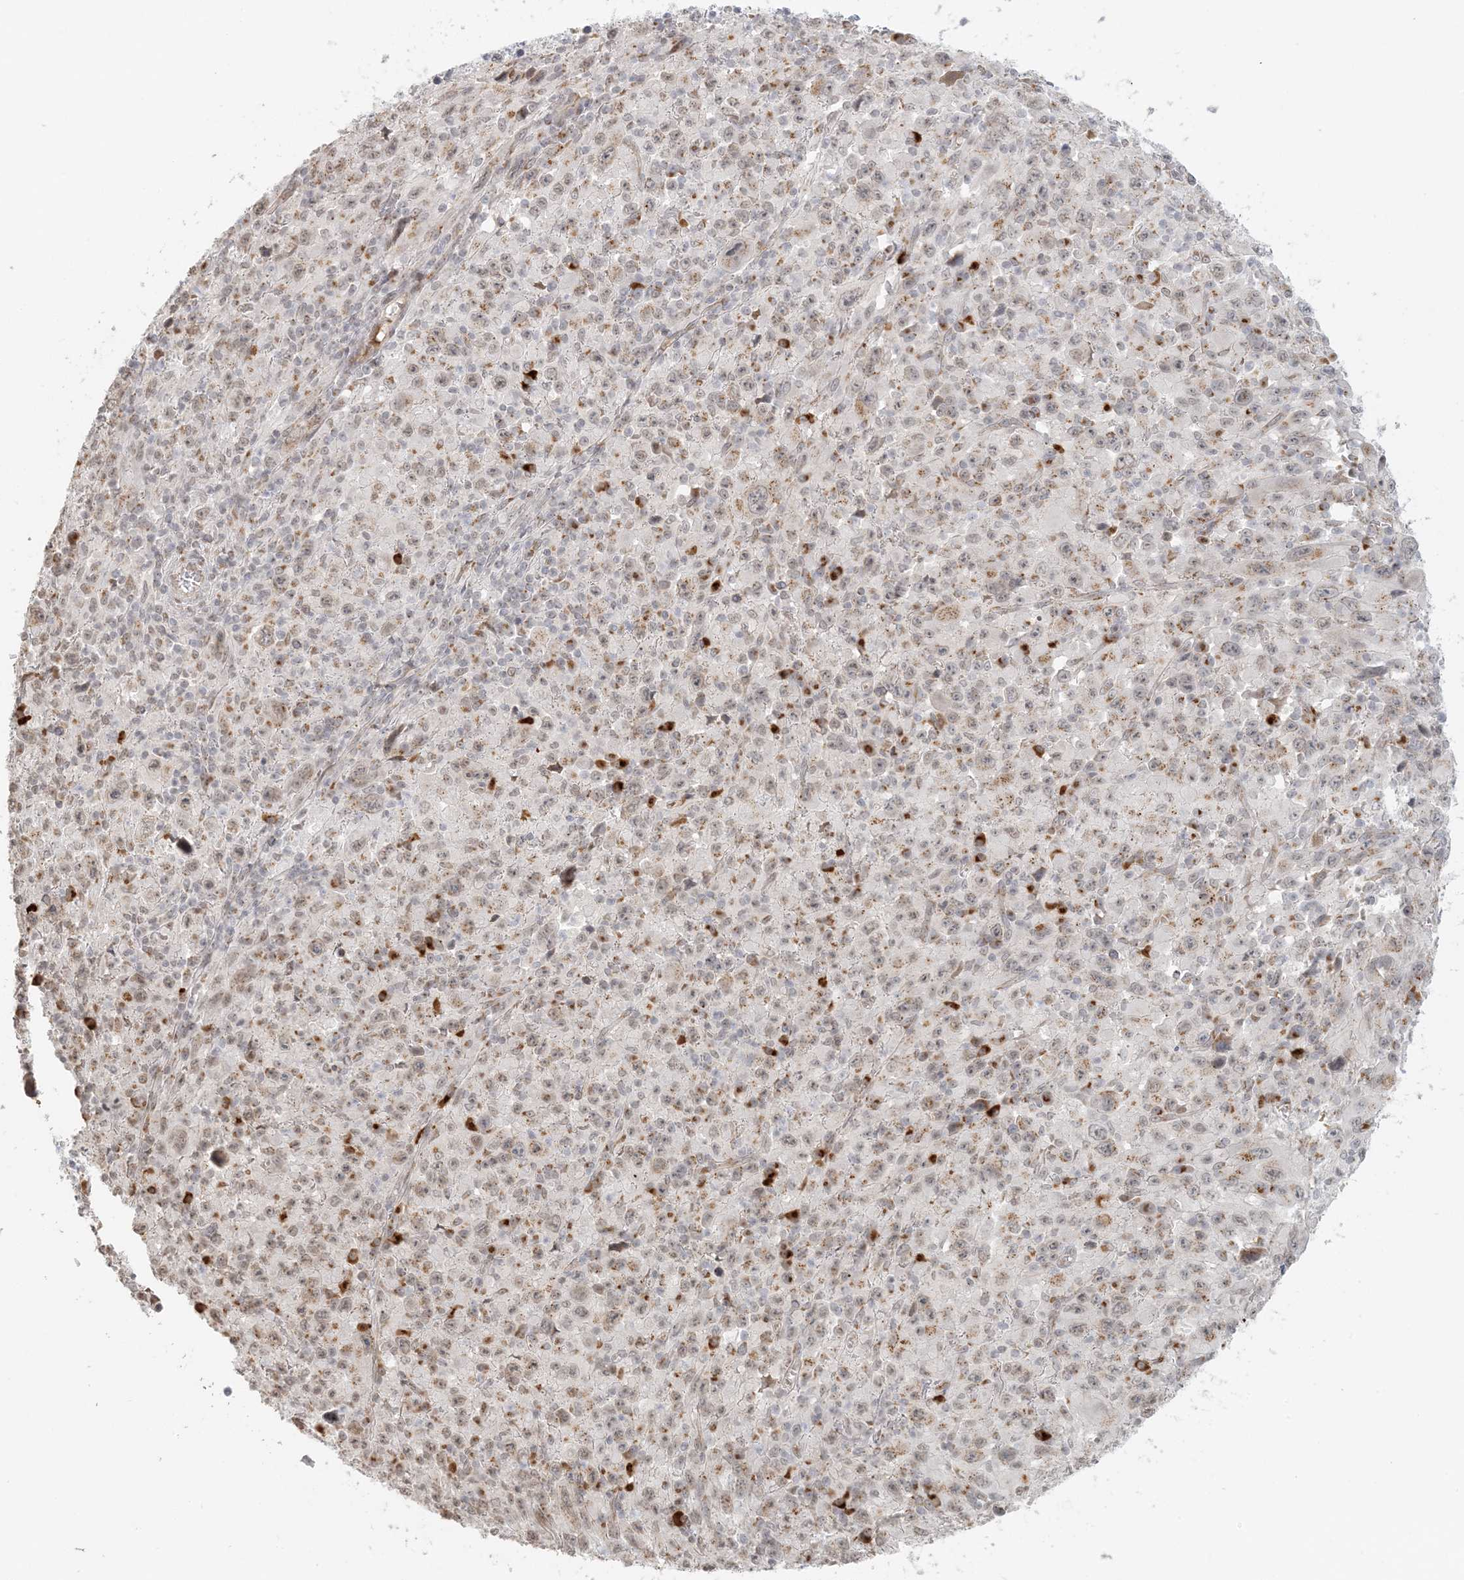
{"staining": {"intensity": "moderate", "quantity": "25%-75%", "location": "cytoplasmic/membranous"}, "tissue": "melanoma", "cell_type": "Tumor cells", "image_type": "cancer", "snomed": [{"axis": "morphology", "description": "Malignant melanoma, Metastatic site"}, {"axis": "topography", "description": "Skin"}], "caption": "Malignant melanoma (metastatic site) tissue demonstrates moderate cytoplasmic/membranous staining in approximately 25%-75% of tumor cells, visualized by immunohistochemistry.", "gene": "ZCCHC4", "patient": {"sex": "female", "age": 56}}